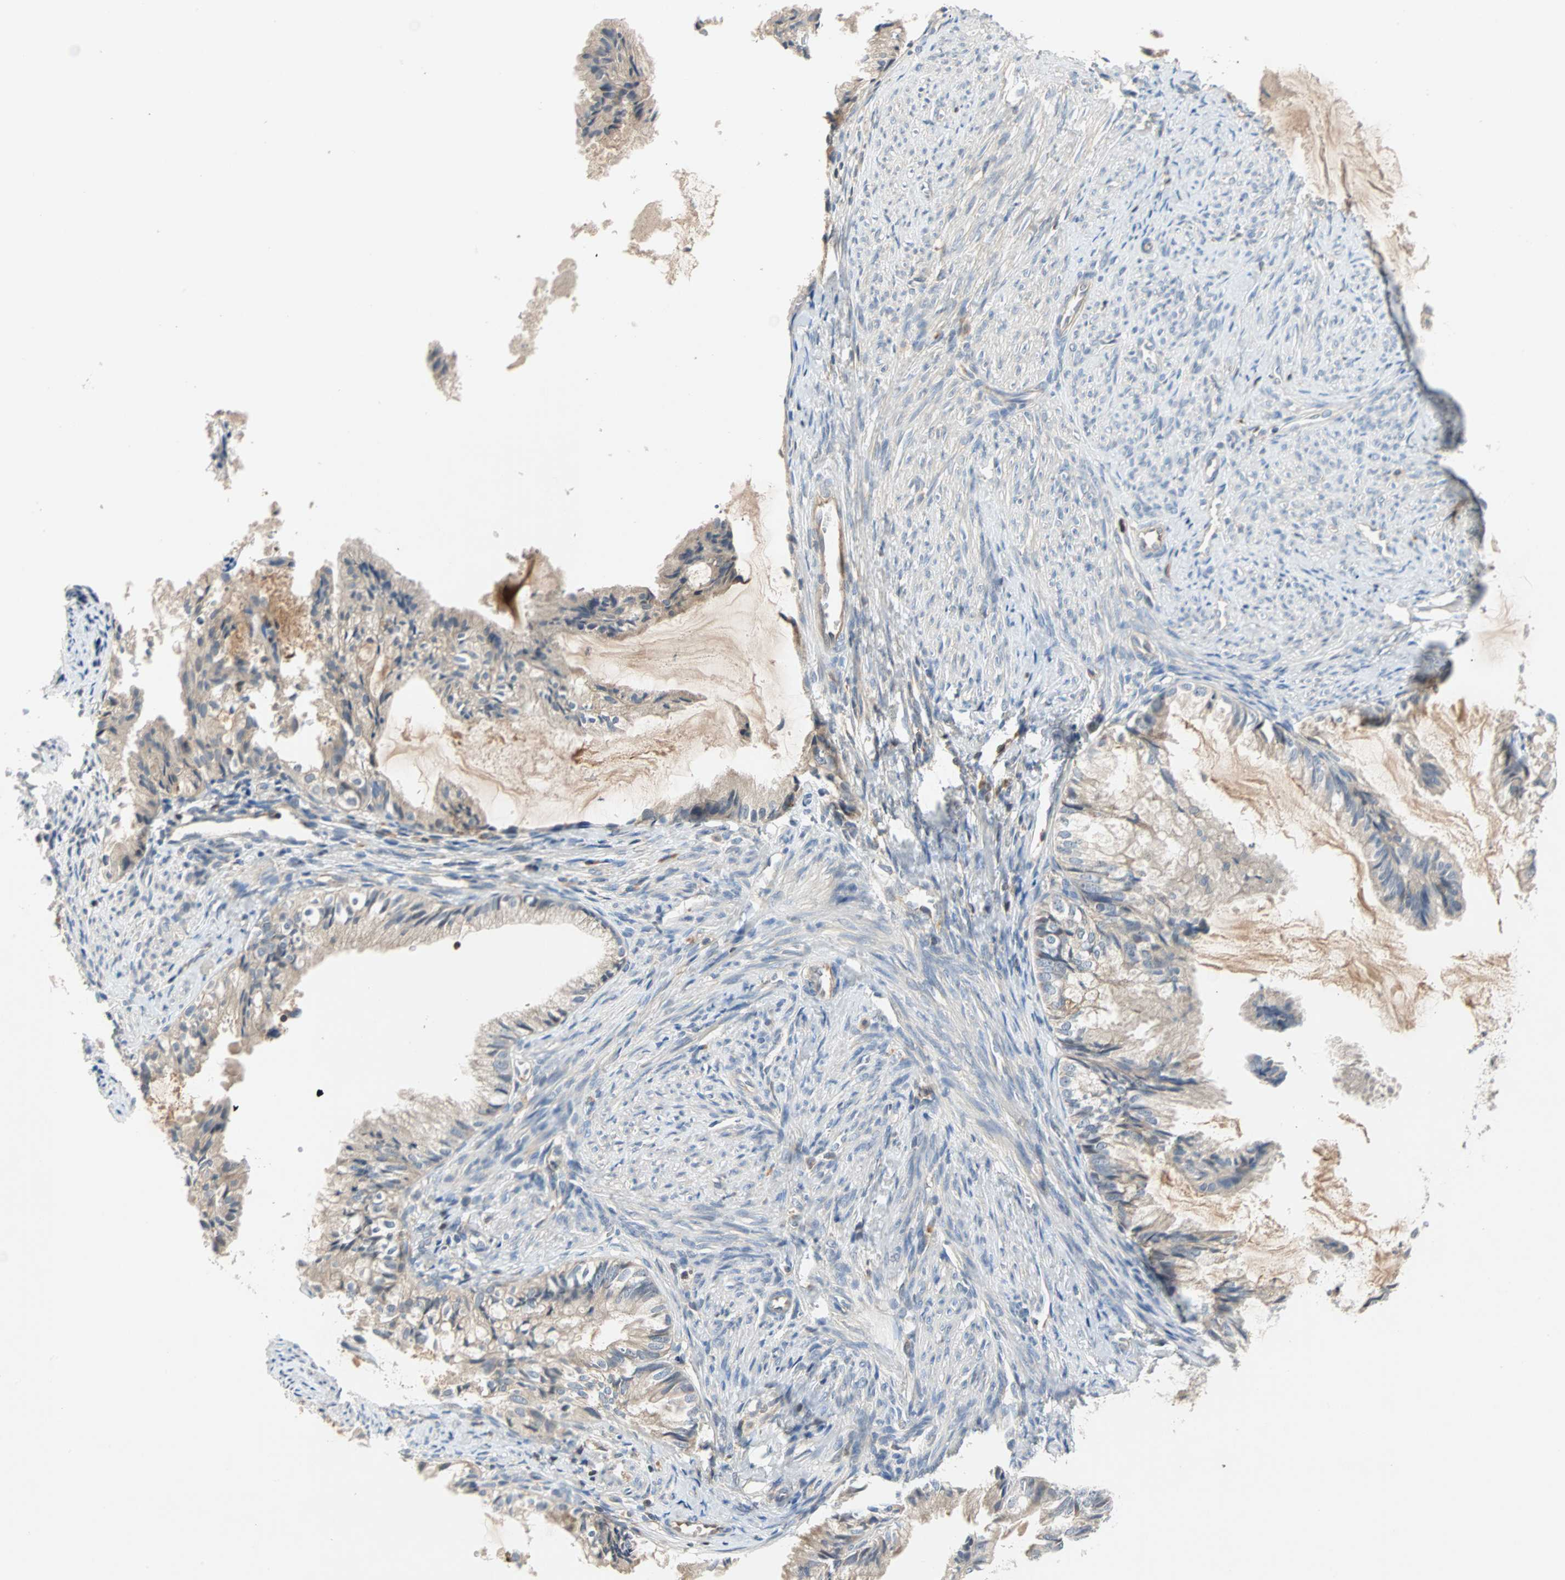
{"staining": {"intensity": "negative", "quantity": "none", "location": "none"}, "tissue": "cervical cancer", "cell_type": "Tumor cells", "image_type": "cancer", "snomed": [{"axis": "morphology", "description": "Normal tissue, NOS"}, {"axis": "morphology", "description": "Adenocarcinoma, NOS"}, {"axis": "topography", "description": "Cervix"}, {"axis": "topography", "description": "Endometrium"}], "caption": "The immunohistochemistry (IHC) micrograph has no significant staining in tumor cells of cervical adenocarcinoma tissue.", "gene": "MAP4K1", "patient": {"sex": "female", "age": 86}}